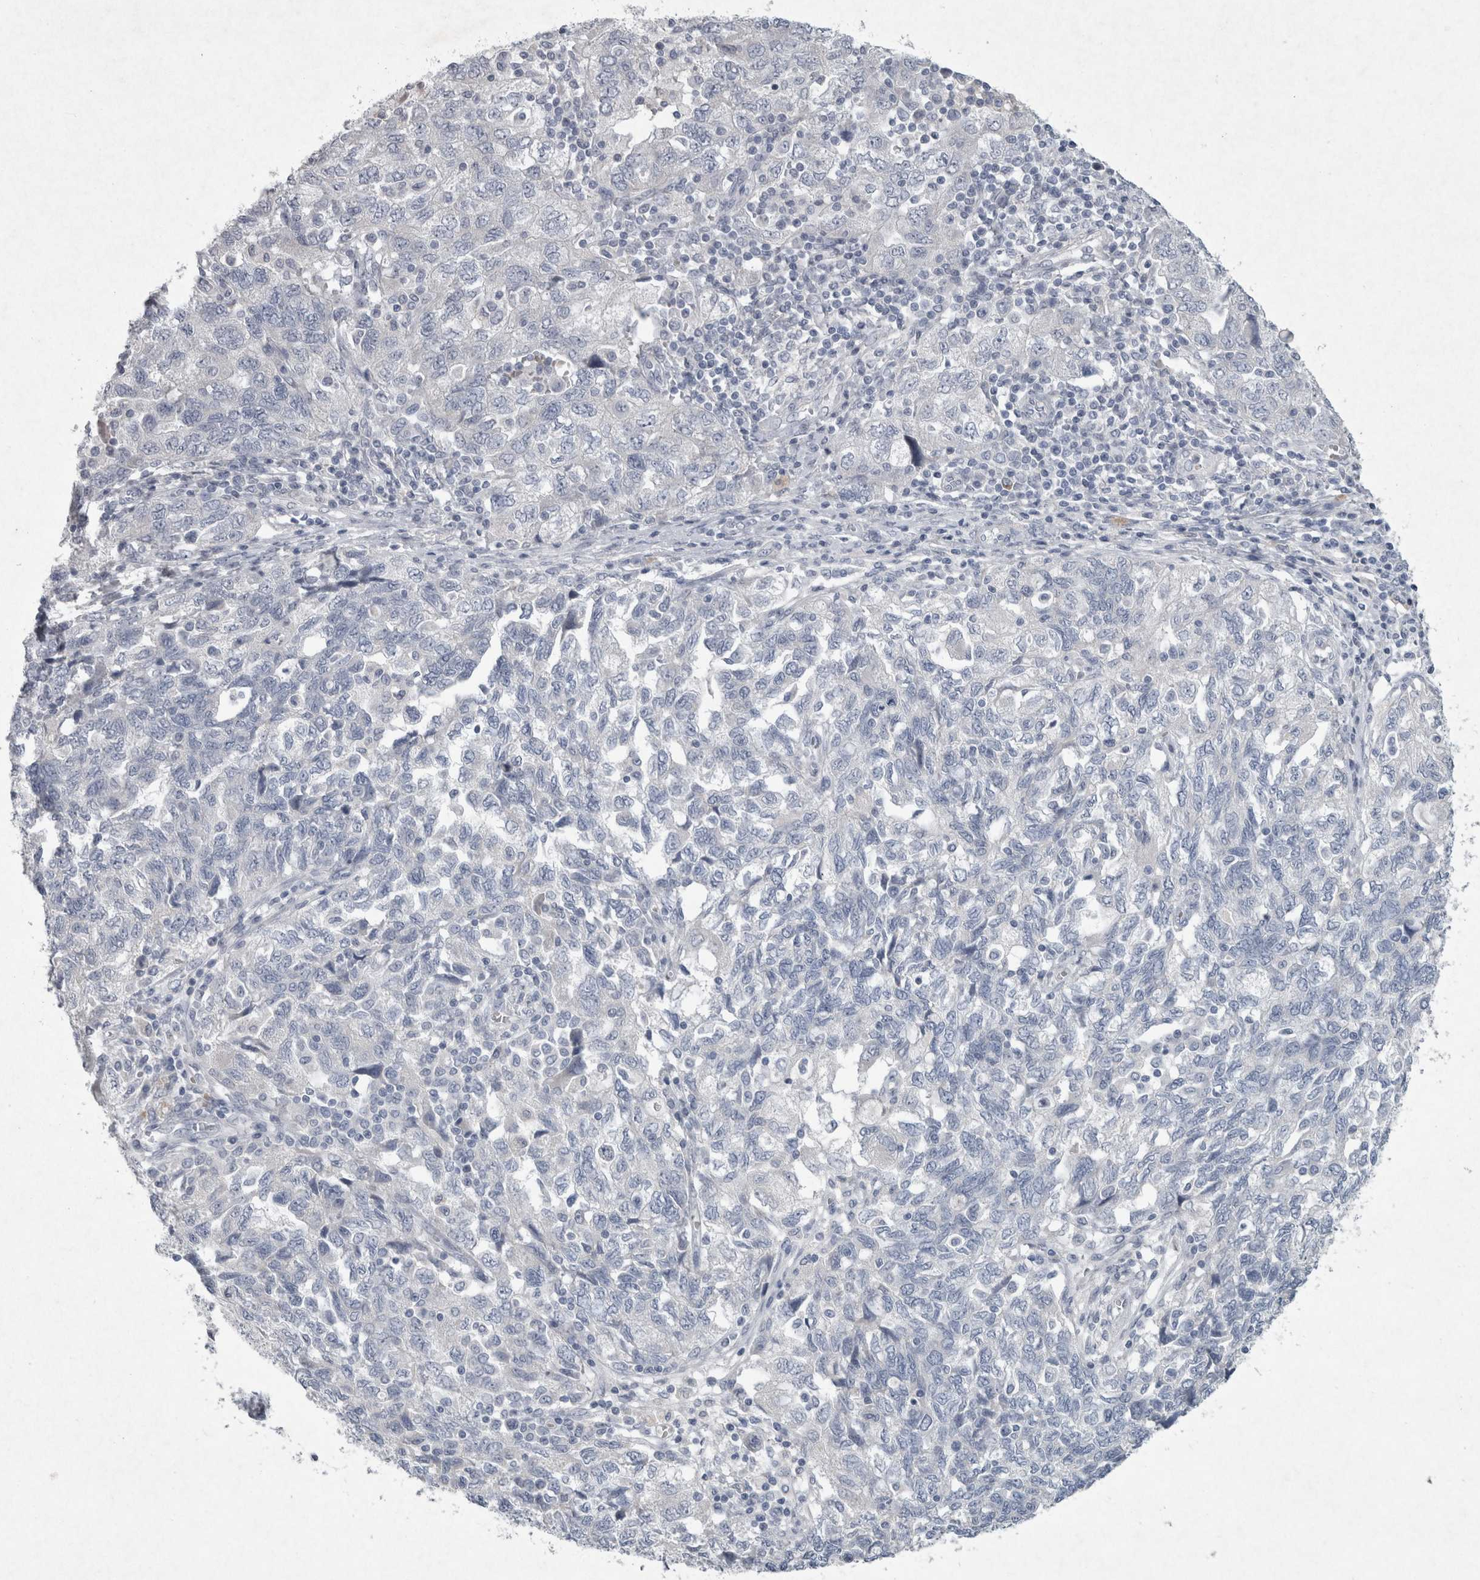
{"staining": {"intensity": "negative", "quantity": "none", "location": "none"}, "tissue": "ovarian cancer", "cell_type": "Tumor cells", "image_type": "cancer", "snomed": [{"axis": "morphology", "description": "Carcinoma, NOS"}, {"axis": "morphology", "description": "Cystadenocarcinoma, serous, NOS"}, {"axis": "topography", "description": "Ovary"}], "caption": "Tumor cells show no significant protein expression in serous cystadenocarcinoma (ovarian).", "gene": "PDX1", "patient": {"sex": "female", "age": 69}}